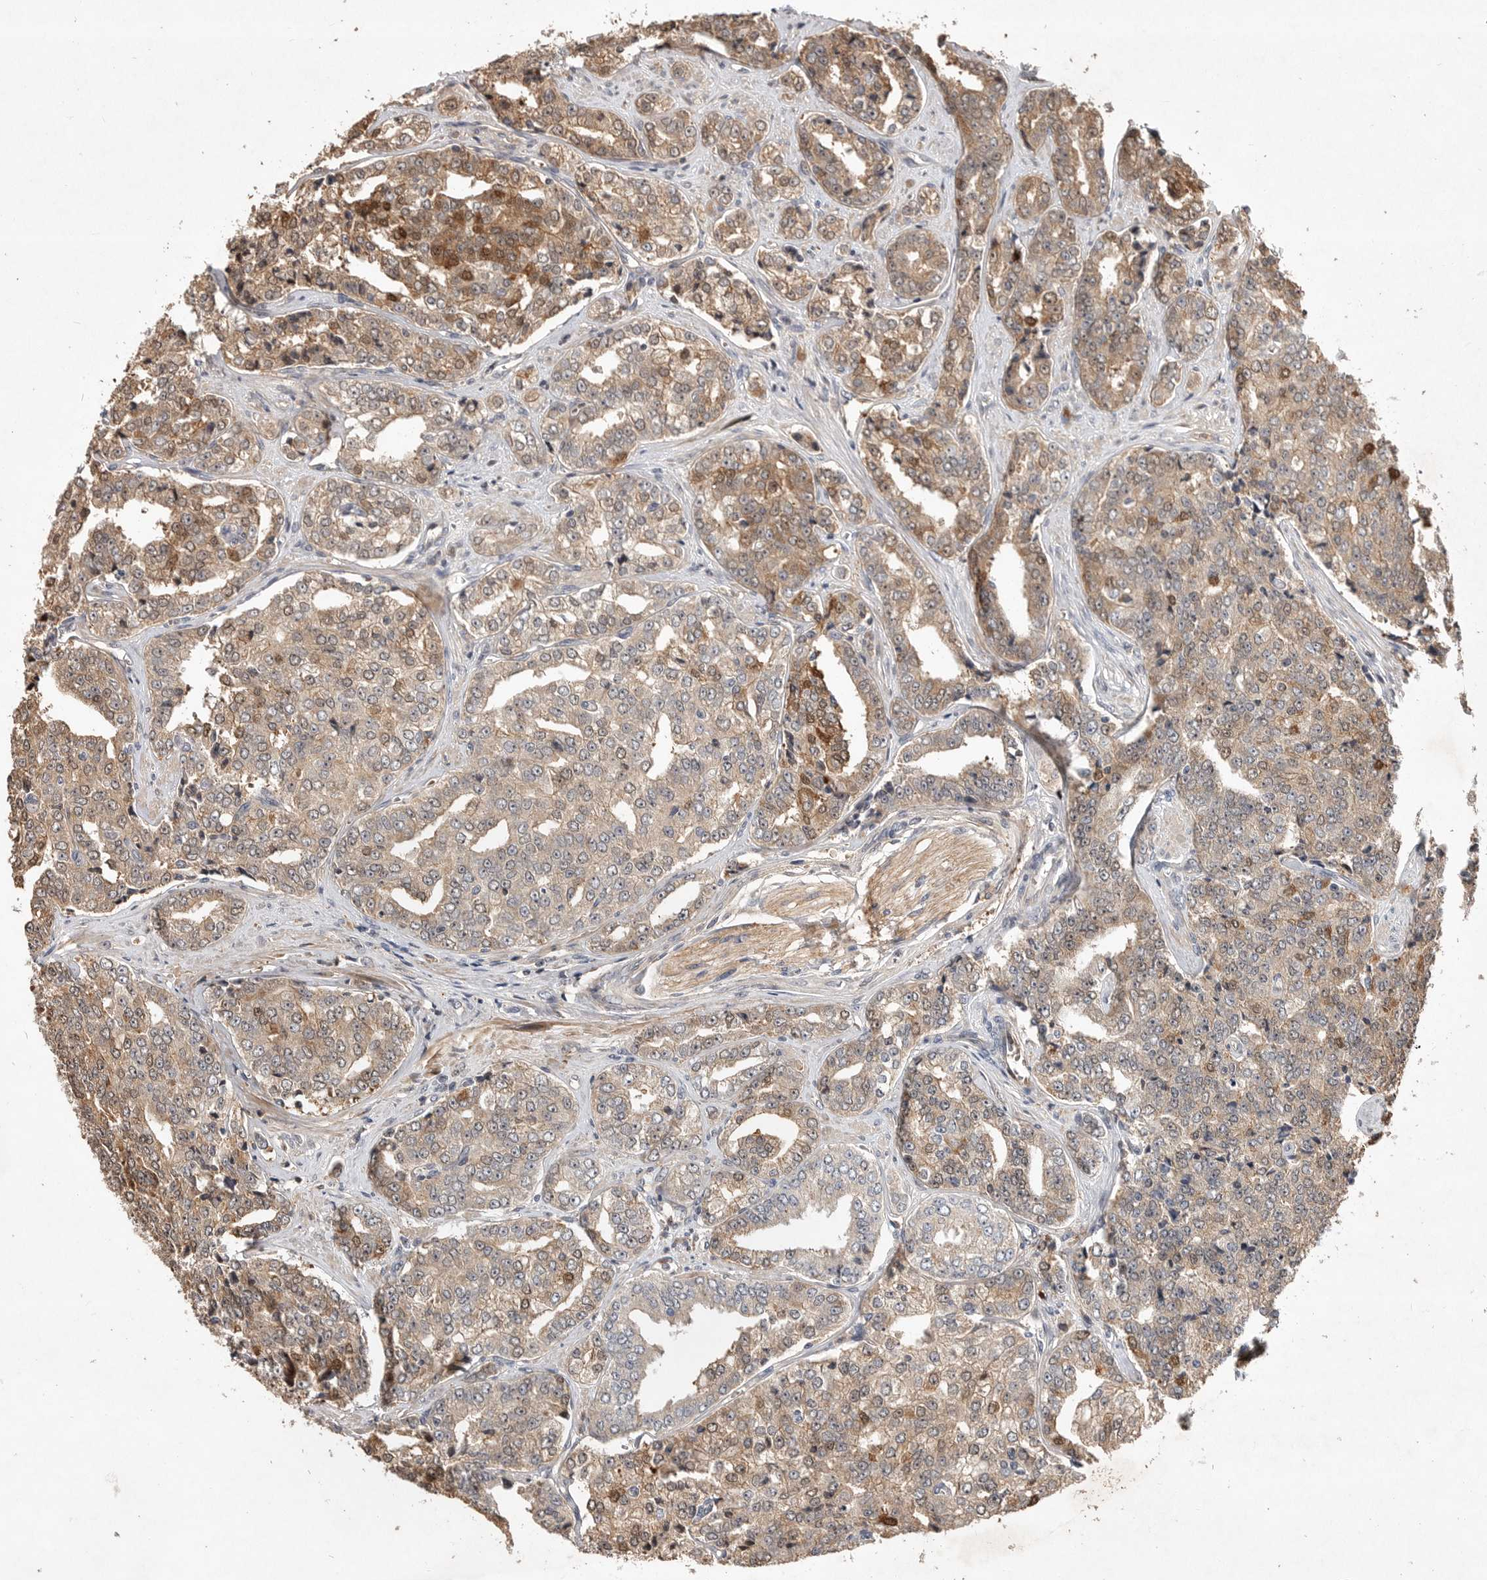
{"staining": {"intensity": "moderate", "quantity": "25%-75%", "location": "cytoplasmic/membranous"}, "tissue": "prostate cancer", "cell_type": "Tumor cells", "image_type": "cancer", "snomed": [{"axis": "morphology", "description": "Adenocarcinoma, High grade"}, {"axis": "topography", "description": "Prostate"}], "caption": "The immunohistochemical stain shows moderate cytoplasmic/membranous expression in tumor cells of high-grade adenocarcinoma (prostate) tissue.", "gene": "VN1R4", "patient": {"sex": "male", "age": 71}}